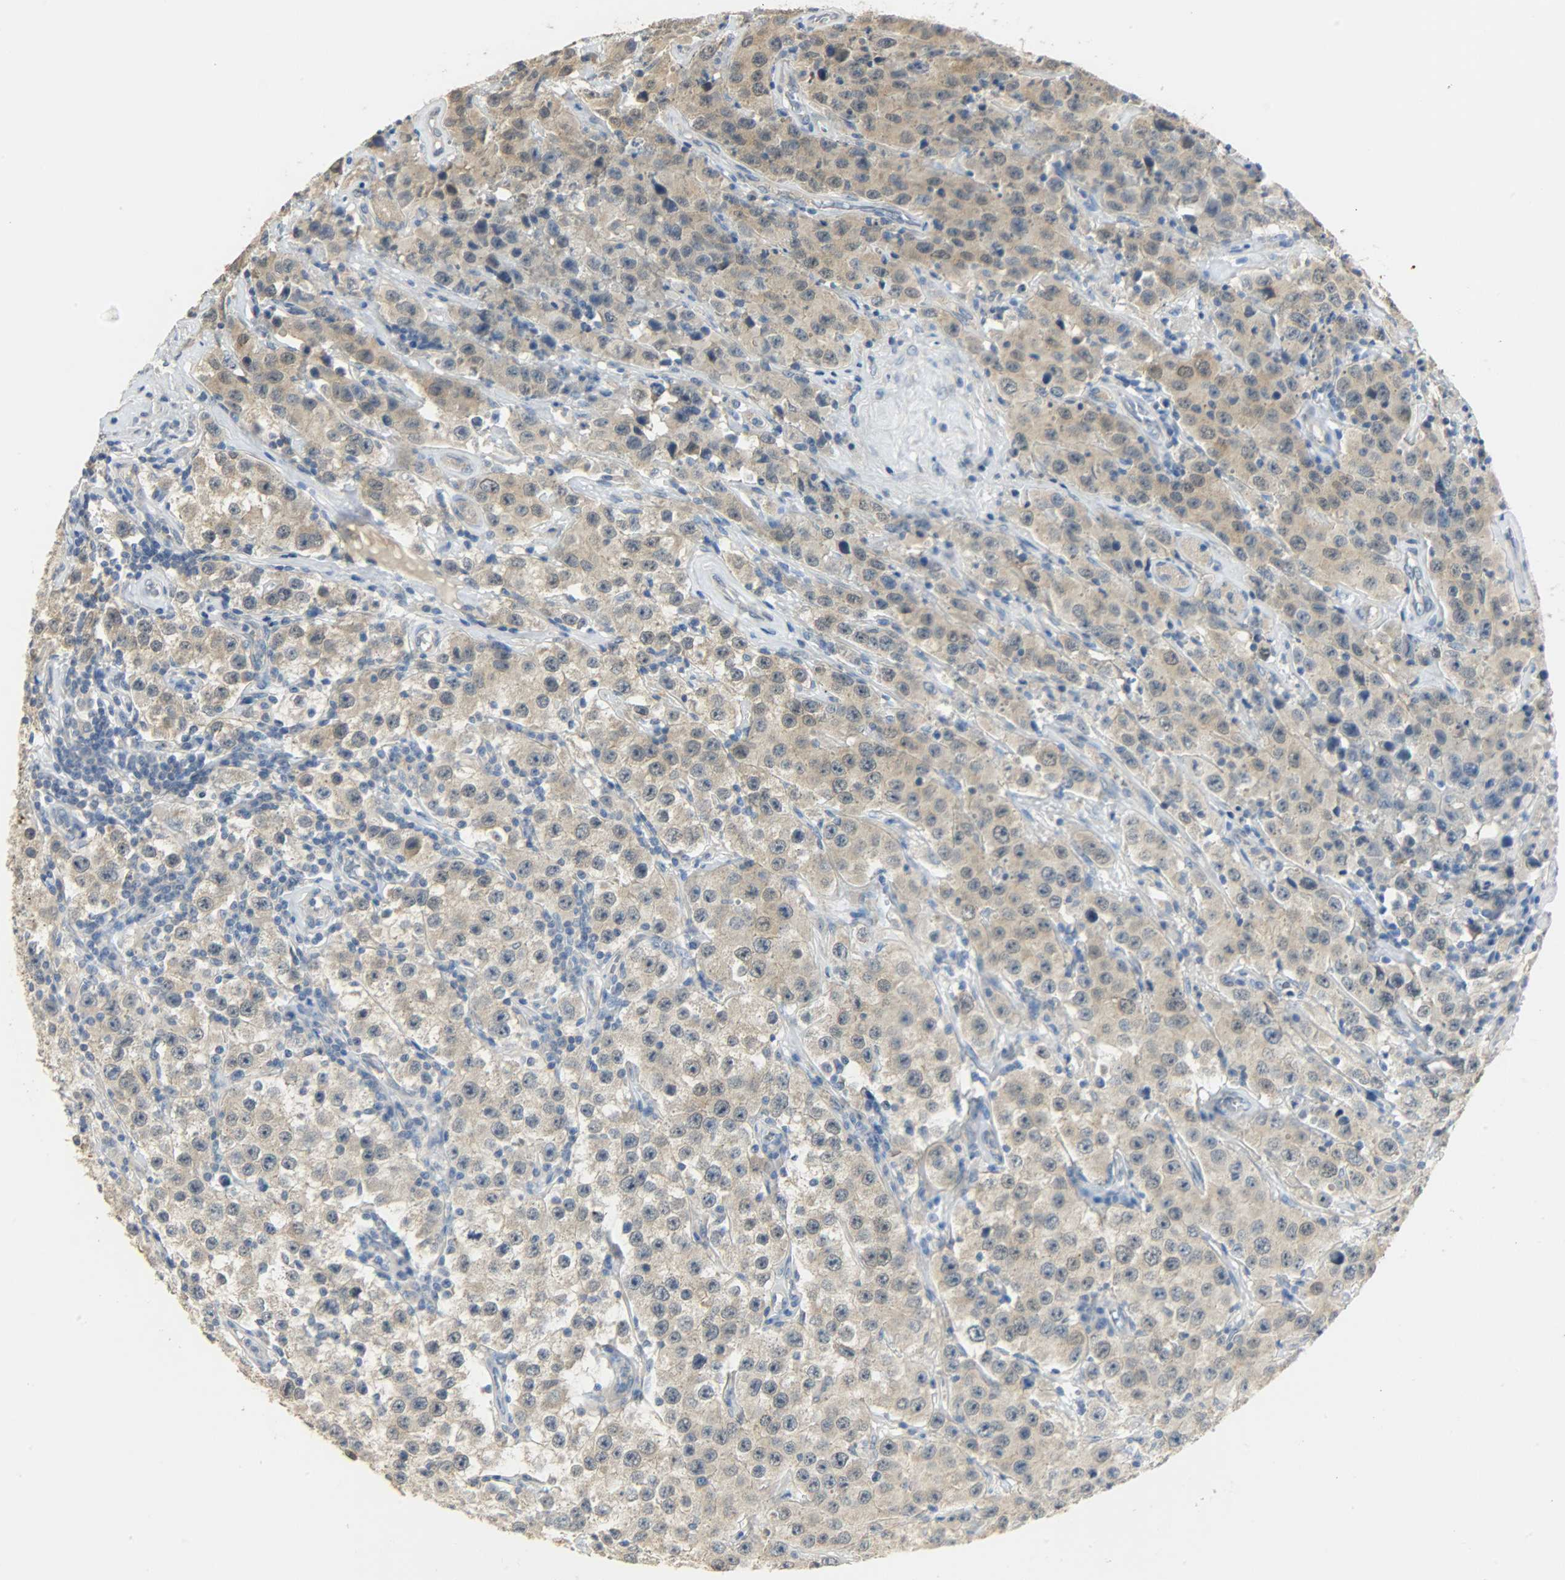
{"staining": {"intensity": "moderate", "quantity": "25%-75%", "location": "cytoplasmic/membranous,nuclear"}, "tissue": "testis cancer", "cell_type": "Tumor cells", "image_type": "cancer", "snomed": [{"axis": "morphology", "description": "Seminoma, NOS"}, {"axis": "topography", "description": "Testis"}], "caption": "Testis cancer was stained to show a protein in brown. There is medium levels of moderate cytoplasmic/membranous and nuclear positivity in about 25%-75% of tumor cells.", "gene": "USP13", "patient": {"sex": "male", "age": 52}}